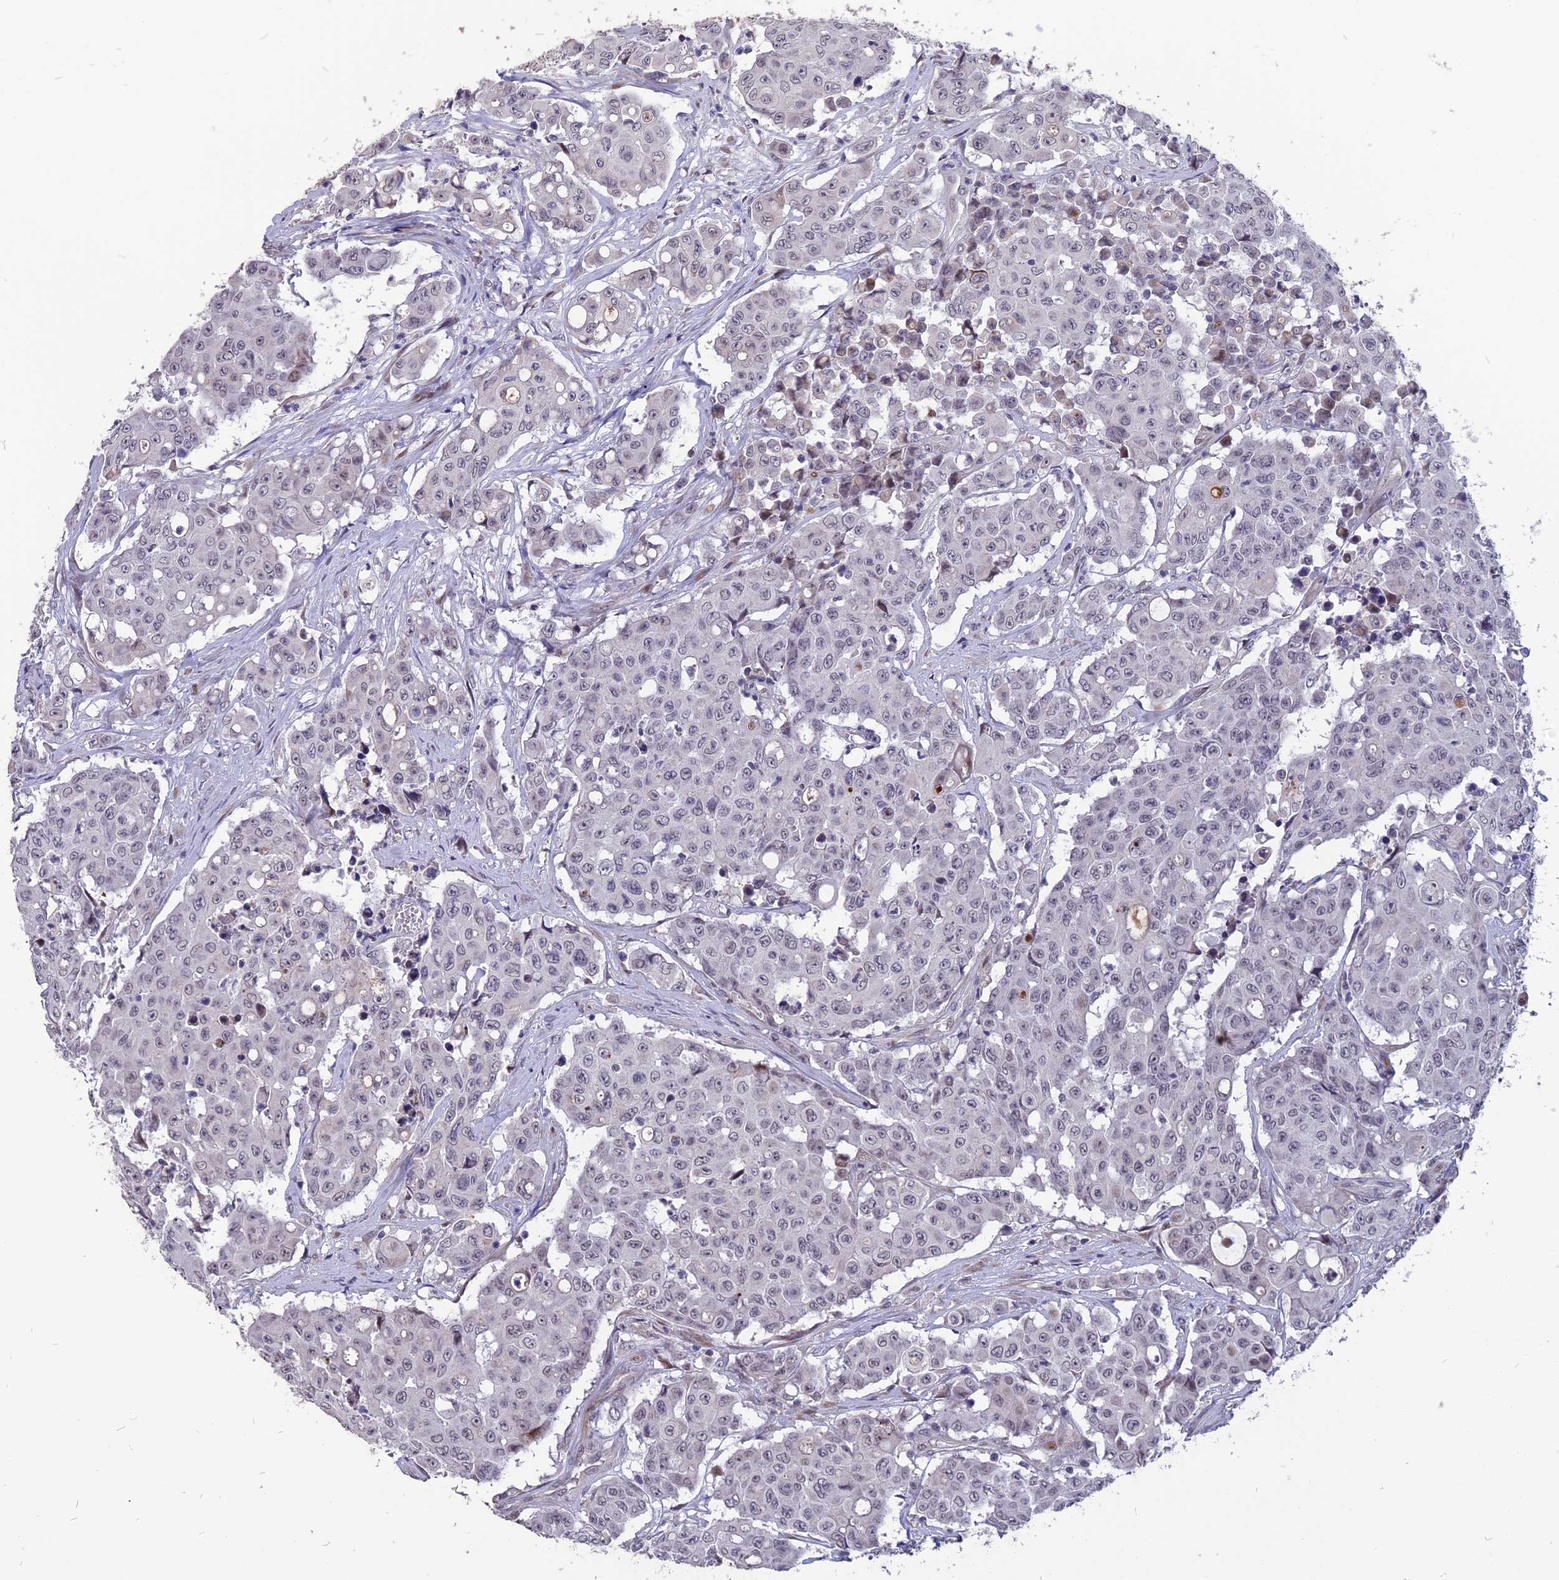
{"staining": {"intensity": "negative", "quantity": "none", "location": "none"}, "tissue": "colorectal cancer", "cell_type": "Tumor cells", "image_type": "cancer", "snomed": [{"axis": "morphology", "description": "Adenocarcinoma, NOS"}, {"axis": "topography", "description": "Colon"}], "caption": "This is an IHC photomicrograph of human colorectal cancer (adenocarcinoma). There is no expression in tumor cells.", "gene": "TMEM263", "patient": {"sex": "male", "age": 51}}